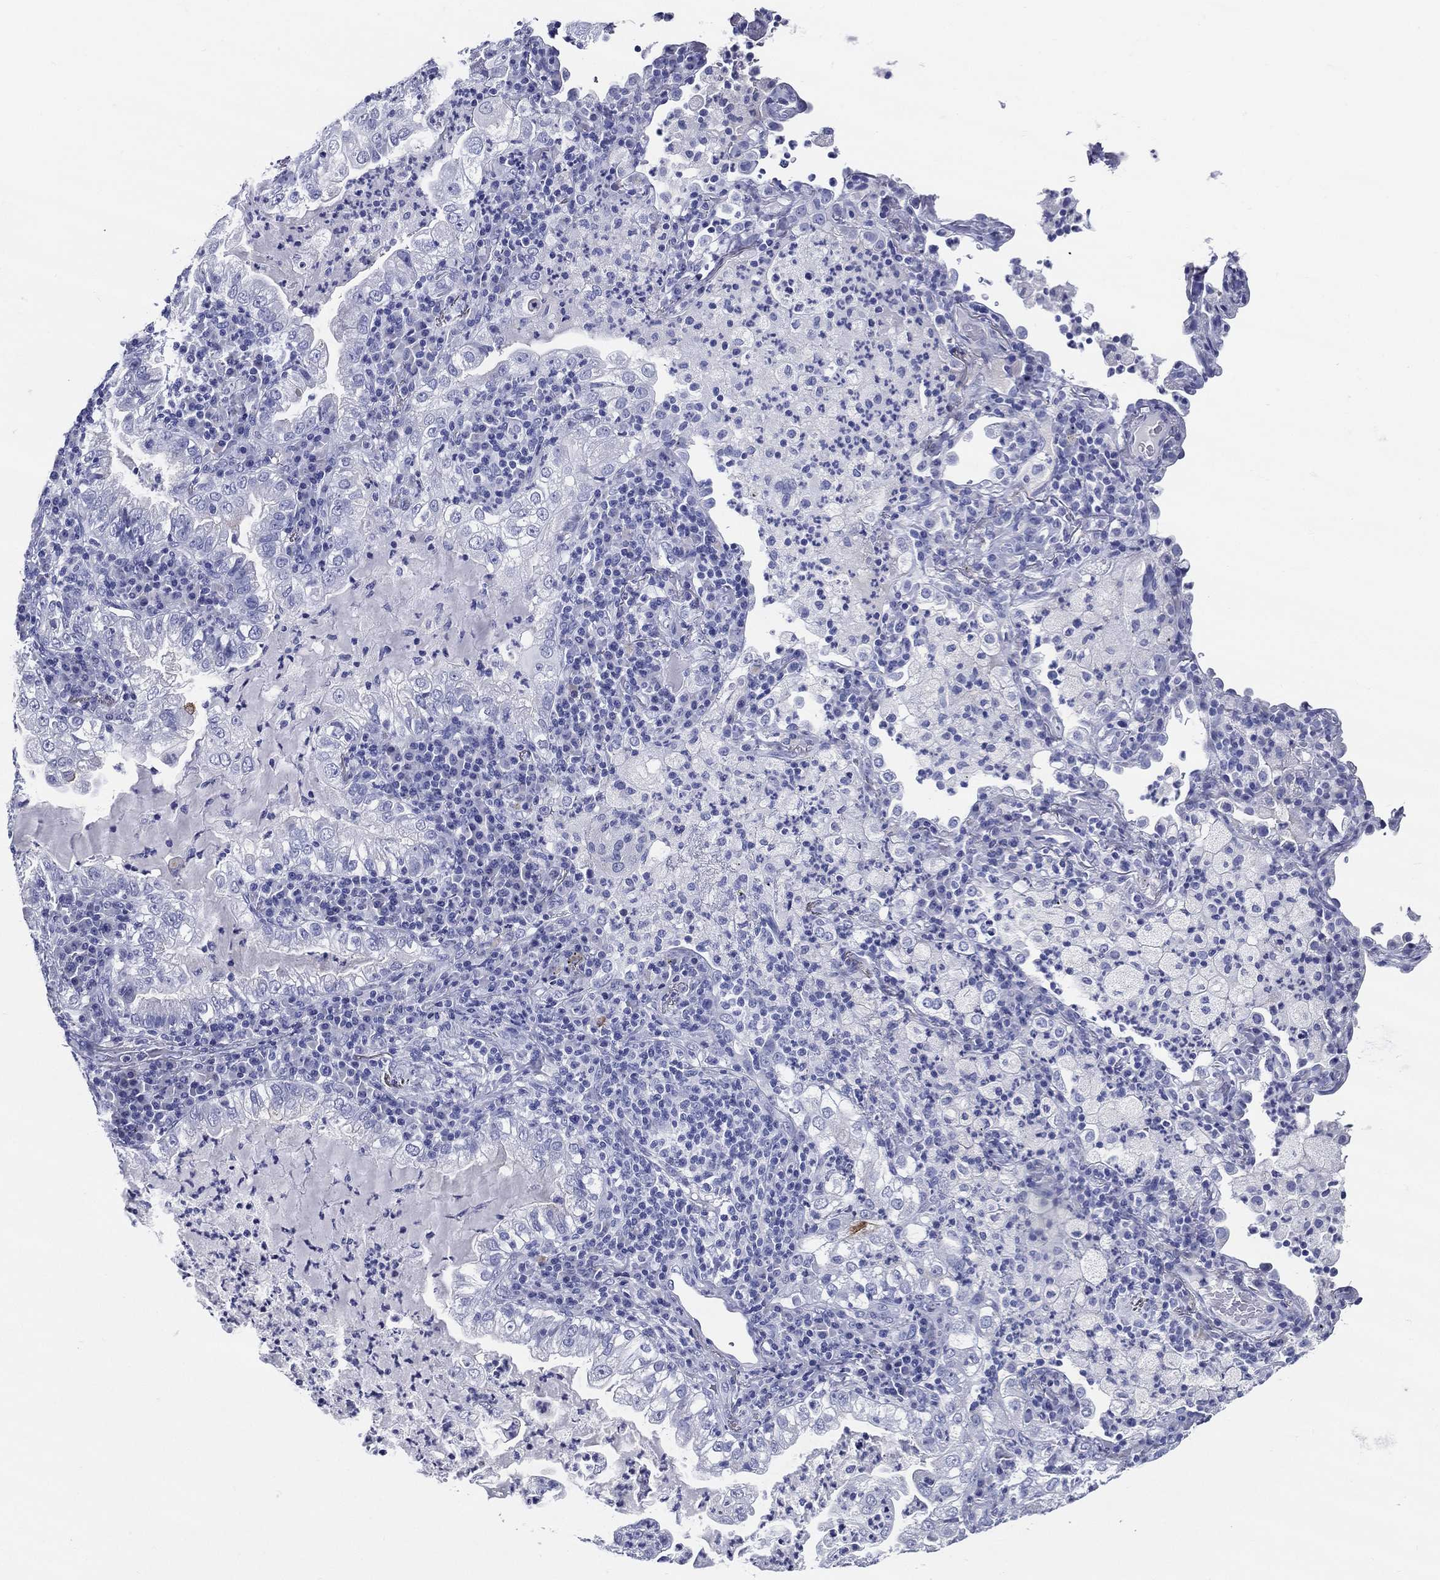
{"staining": {"intensity": "negative", "quantity": "none", "location": "none"}, "tissue": "lung cancer", "cell_type": "Tumor cells", "image_type": "cancer", "snomed": [{"axis": "morphology", "description": "Adenocarcinoma, NOS"}, {"axis": "topography", "description": "Lung"}], "caption": "DAB immunohistochemical staining of lung cancer demonstrates no significant staining in tumor cells. (Immunohistochemistry (ihc), brightfield microscopy, high magnification).", "gene": "ACE2", "patient": {"sex": "female", "age": 73}}